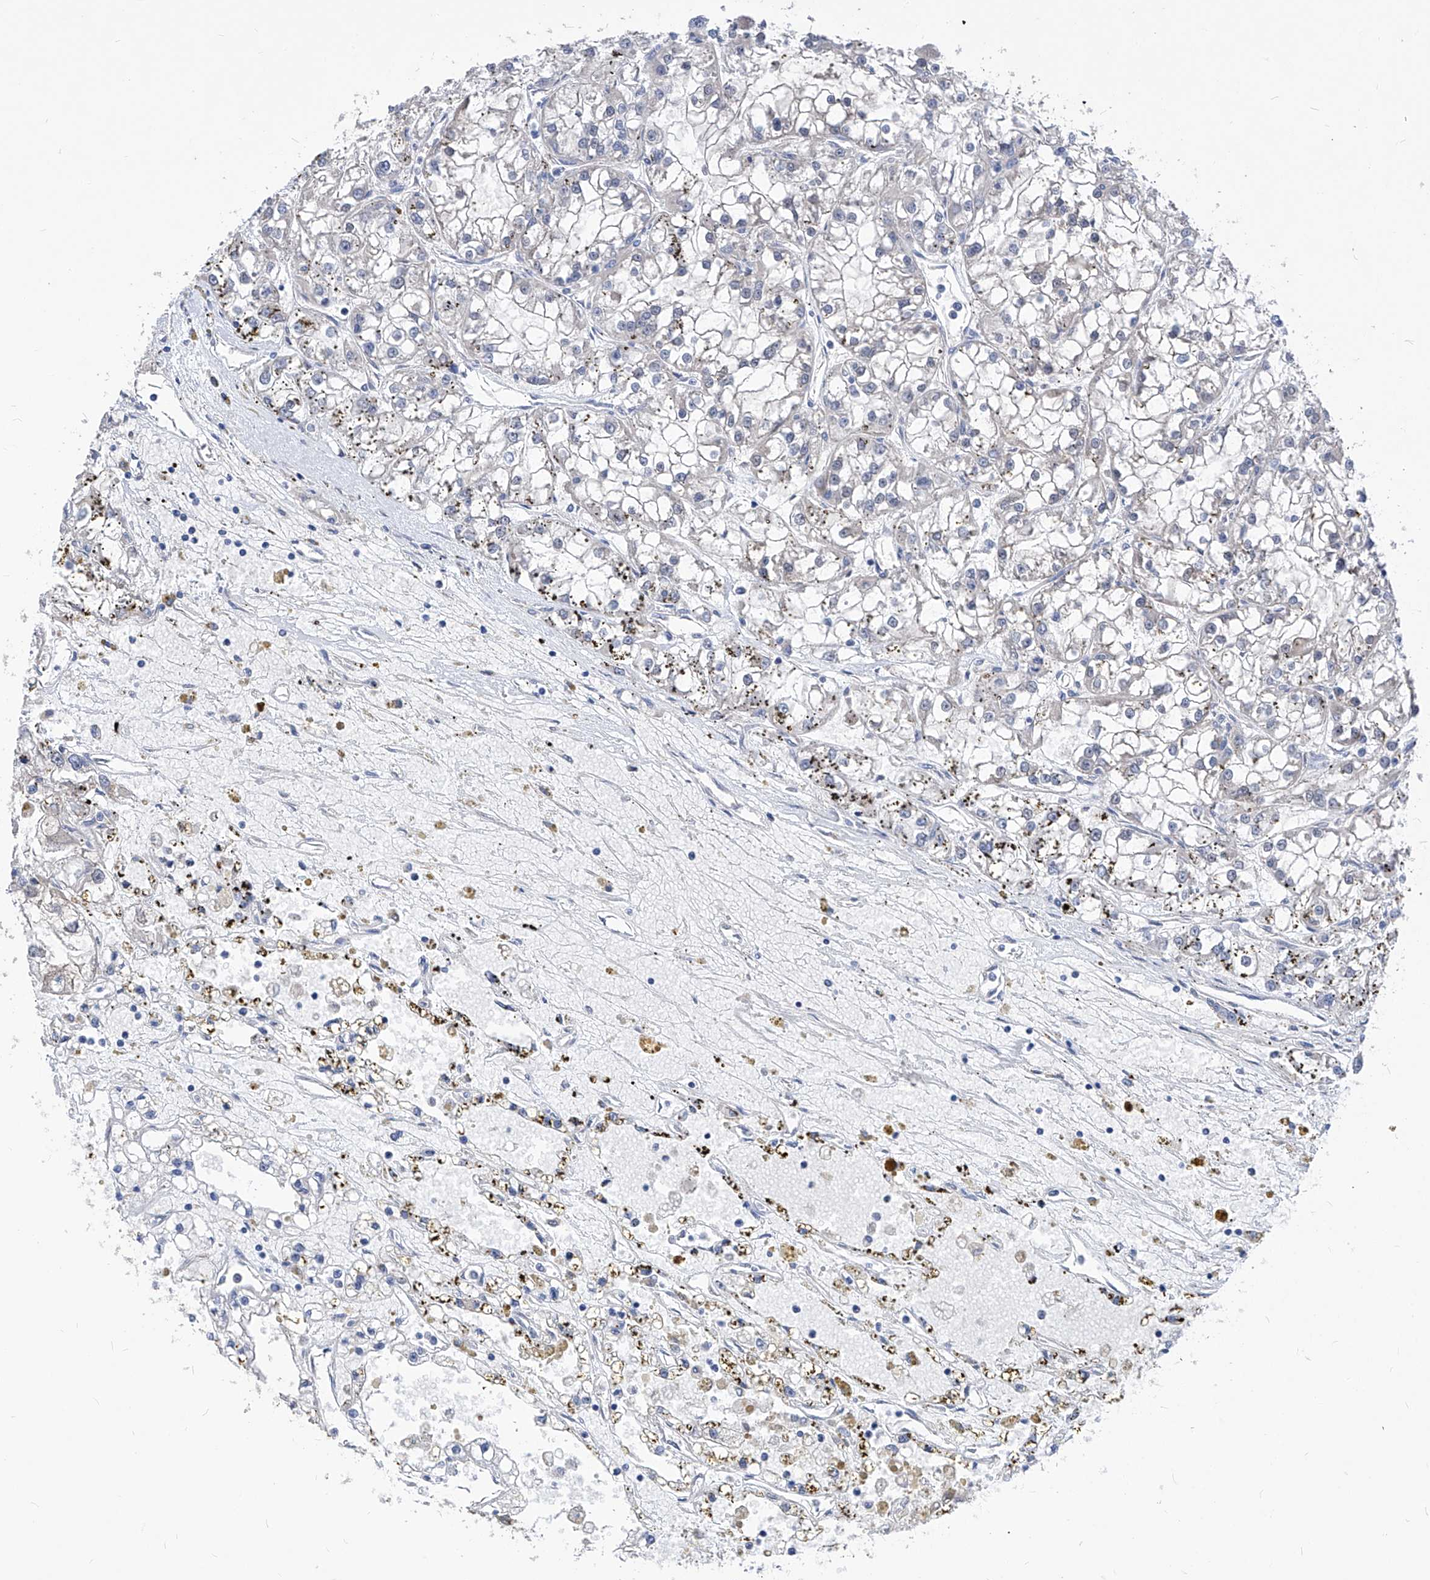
{"staining": {"intensity": "negative", "quantity": "none", "location": "none"}, "tissue": "renal cancer", "cell_type": "Tumor cells", "image_type": "cancer", "snomed": [{"axis": "morphology", "description": "Adenocarcinoma, NOS"}, {"axis": "topography", "description": "Kidney"}], "caption": "This micrograph is of adenocarcinoma (renal) stained with immunohistochemistry (IHC) to label a protein in brown with the nuclei are counter-stained blue. There is no expression in tumor cells.", "gene": "XPNPEP1", "patient": {"sex": "female", "age": 52}}